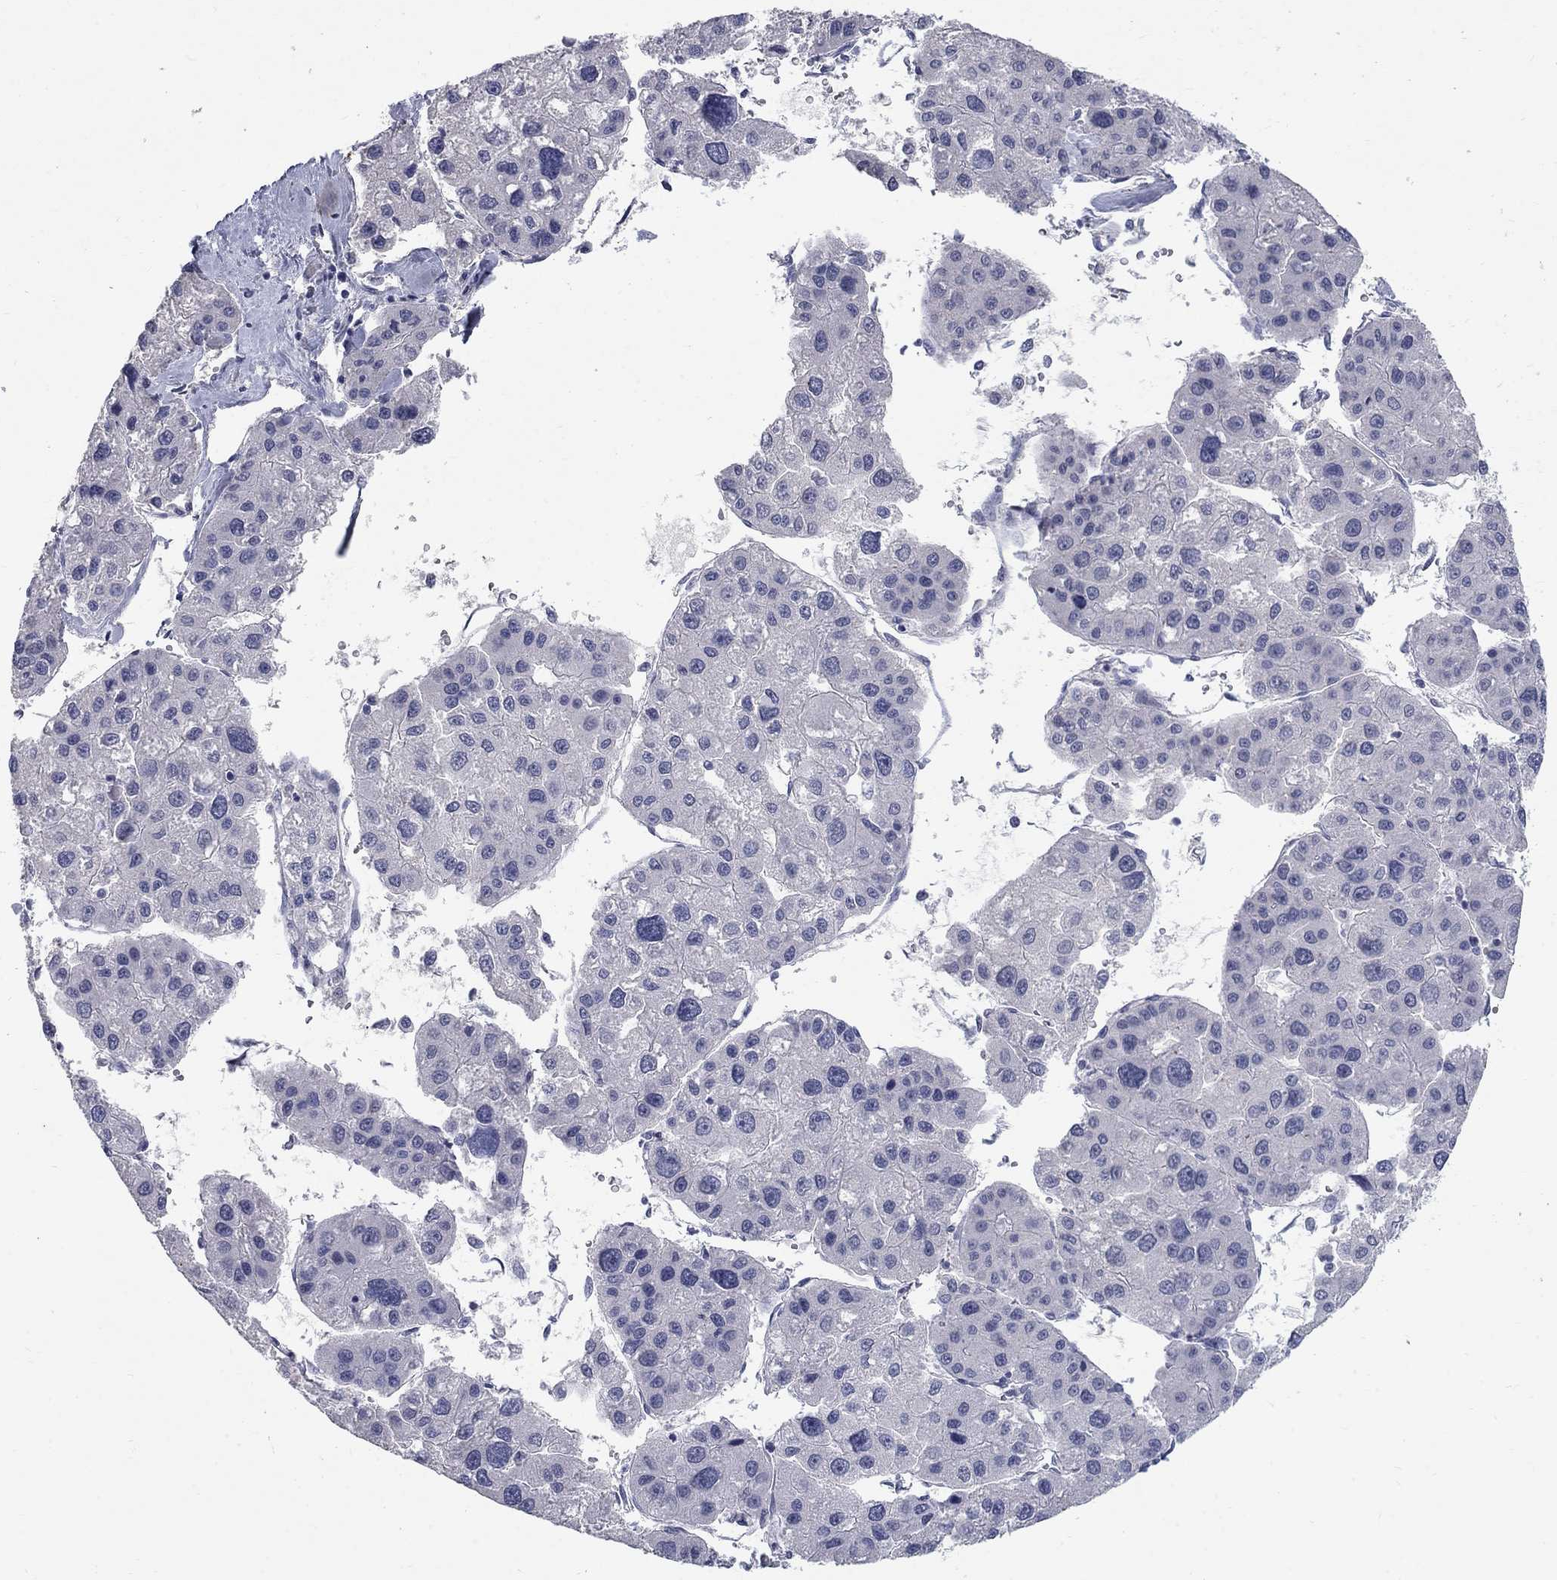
{"staining": {"intensity": "negative", "quantity": "none", "location": "none"}, "tissue": "liver cancer", "cell_type": "Tumor cells", "image_type": "cancer", "snomed": [{"axis": "morphology", "description": "Carcinoma, Hepatocellular, NOS"}, {"axis": "topography", "description": "Liver"}], "caption": "Immunohistochemical staining of liver cancer reveals no significant positivity in tumor cells.", "gene": "PTH1R", "patient": {"sex": "male", "age": 73}}